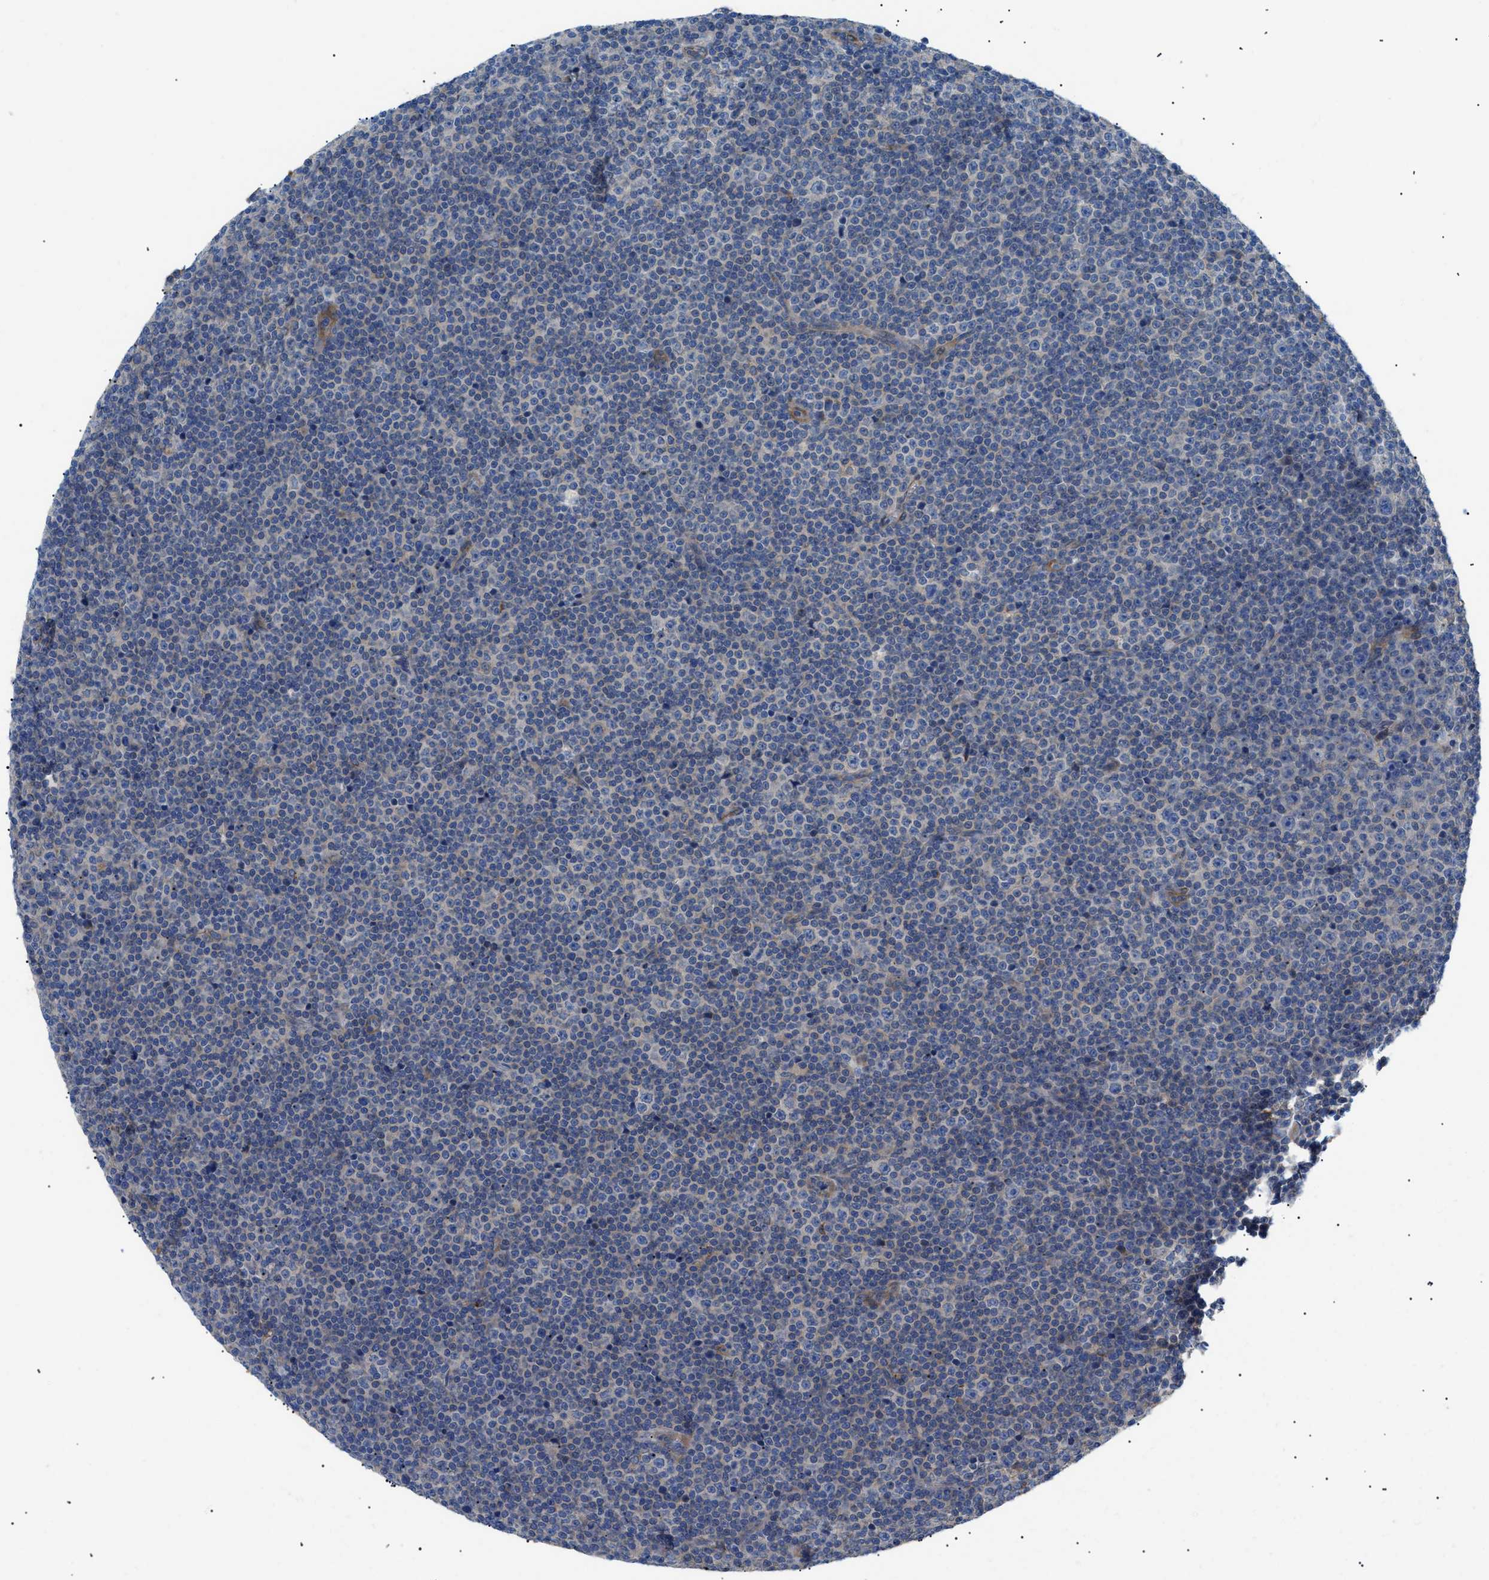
{"staining": {"intensity": "negative", "quantity": "none", "location": "none"}, "tissue": "lymphoma", "cell_type": "Tumor cells", "image_type": "cancer", "snomed": [{"axis": "morphology", "description": "Malignant lymphoma, non-Hodgkin's type, Low grade"}, {"axis": "topography", "description": "Lymph node"}], "caption": "Tumor cells are negative for brown protein staining in lymphoma. (DAB (3,3'-diaminobenzidine) IHC, high magnification).", "gene": "HSPB8", "patient": {"sex": "female", "age": 67}}